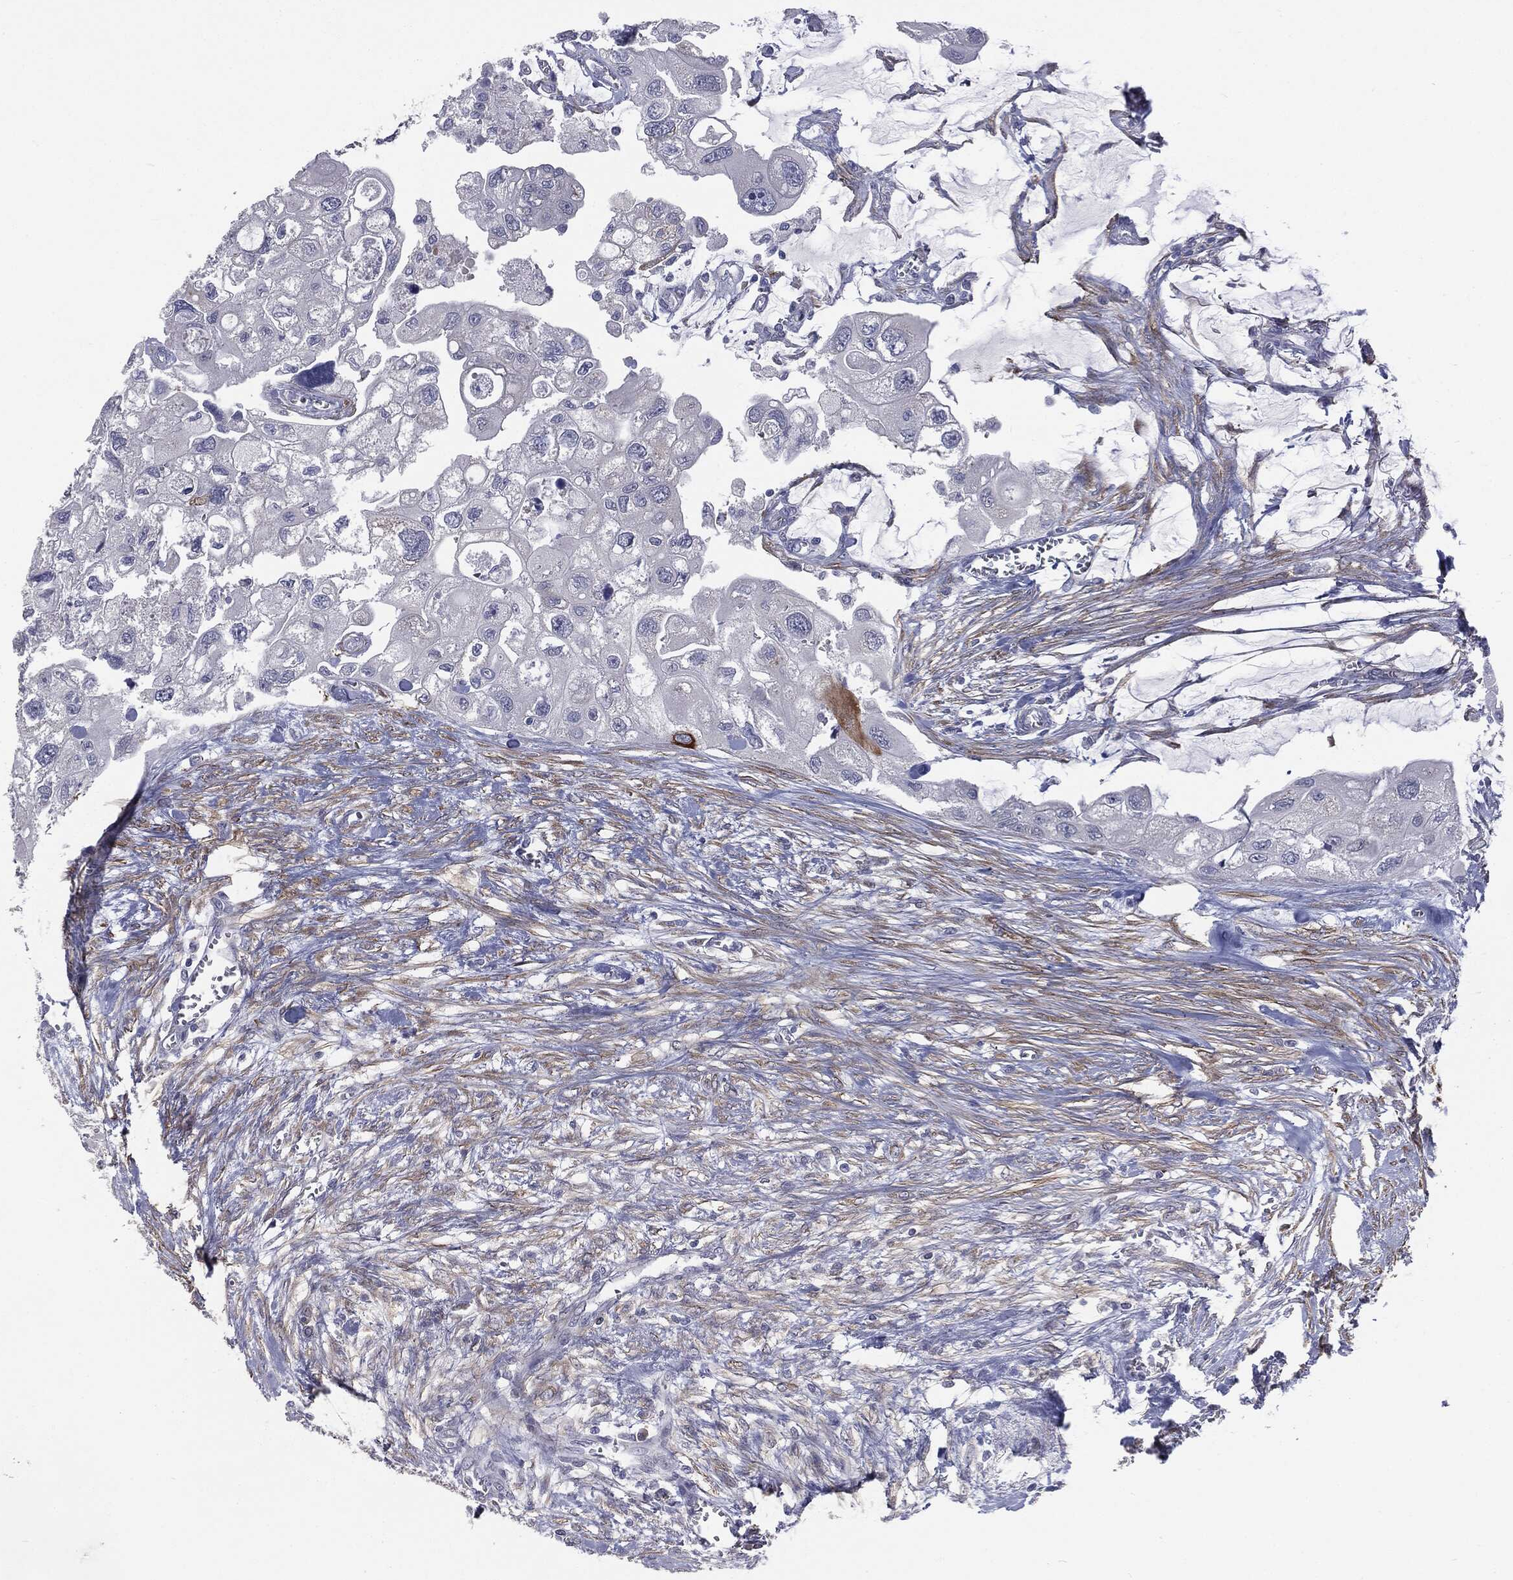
{"staining": {"intensity": "negative", "quantity": "none", "location": "none"}, "tissue": "urothelial cancer", "cell_type": "Tumor cells", "image_type": "cancer", "snomed": [{"axis": "morphology", "description": "Urothelial carcinoma, High grade"}, {"axis": "topography", "description": "Urinary bladder"}], "caption": "Immunohistochemistry of urothelial carcinoma (high-grade) demonstrates no expression in tumor cells. (DAB immunohistochemistry (IHC) with hematoxylin counter stain).", "gene": "KRT5", "patient": {"sex": "male", "age": 59}}